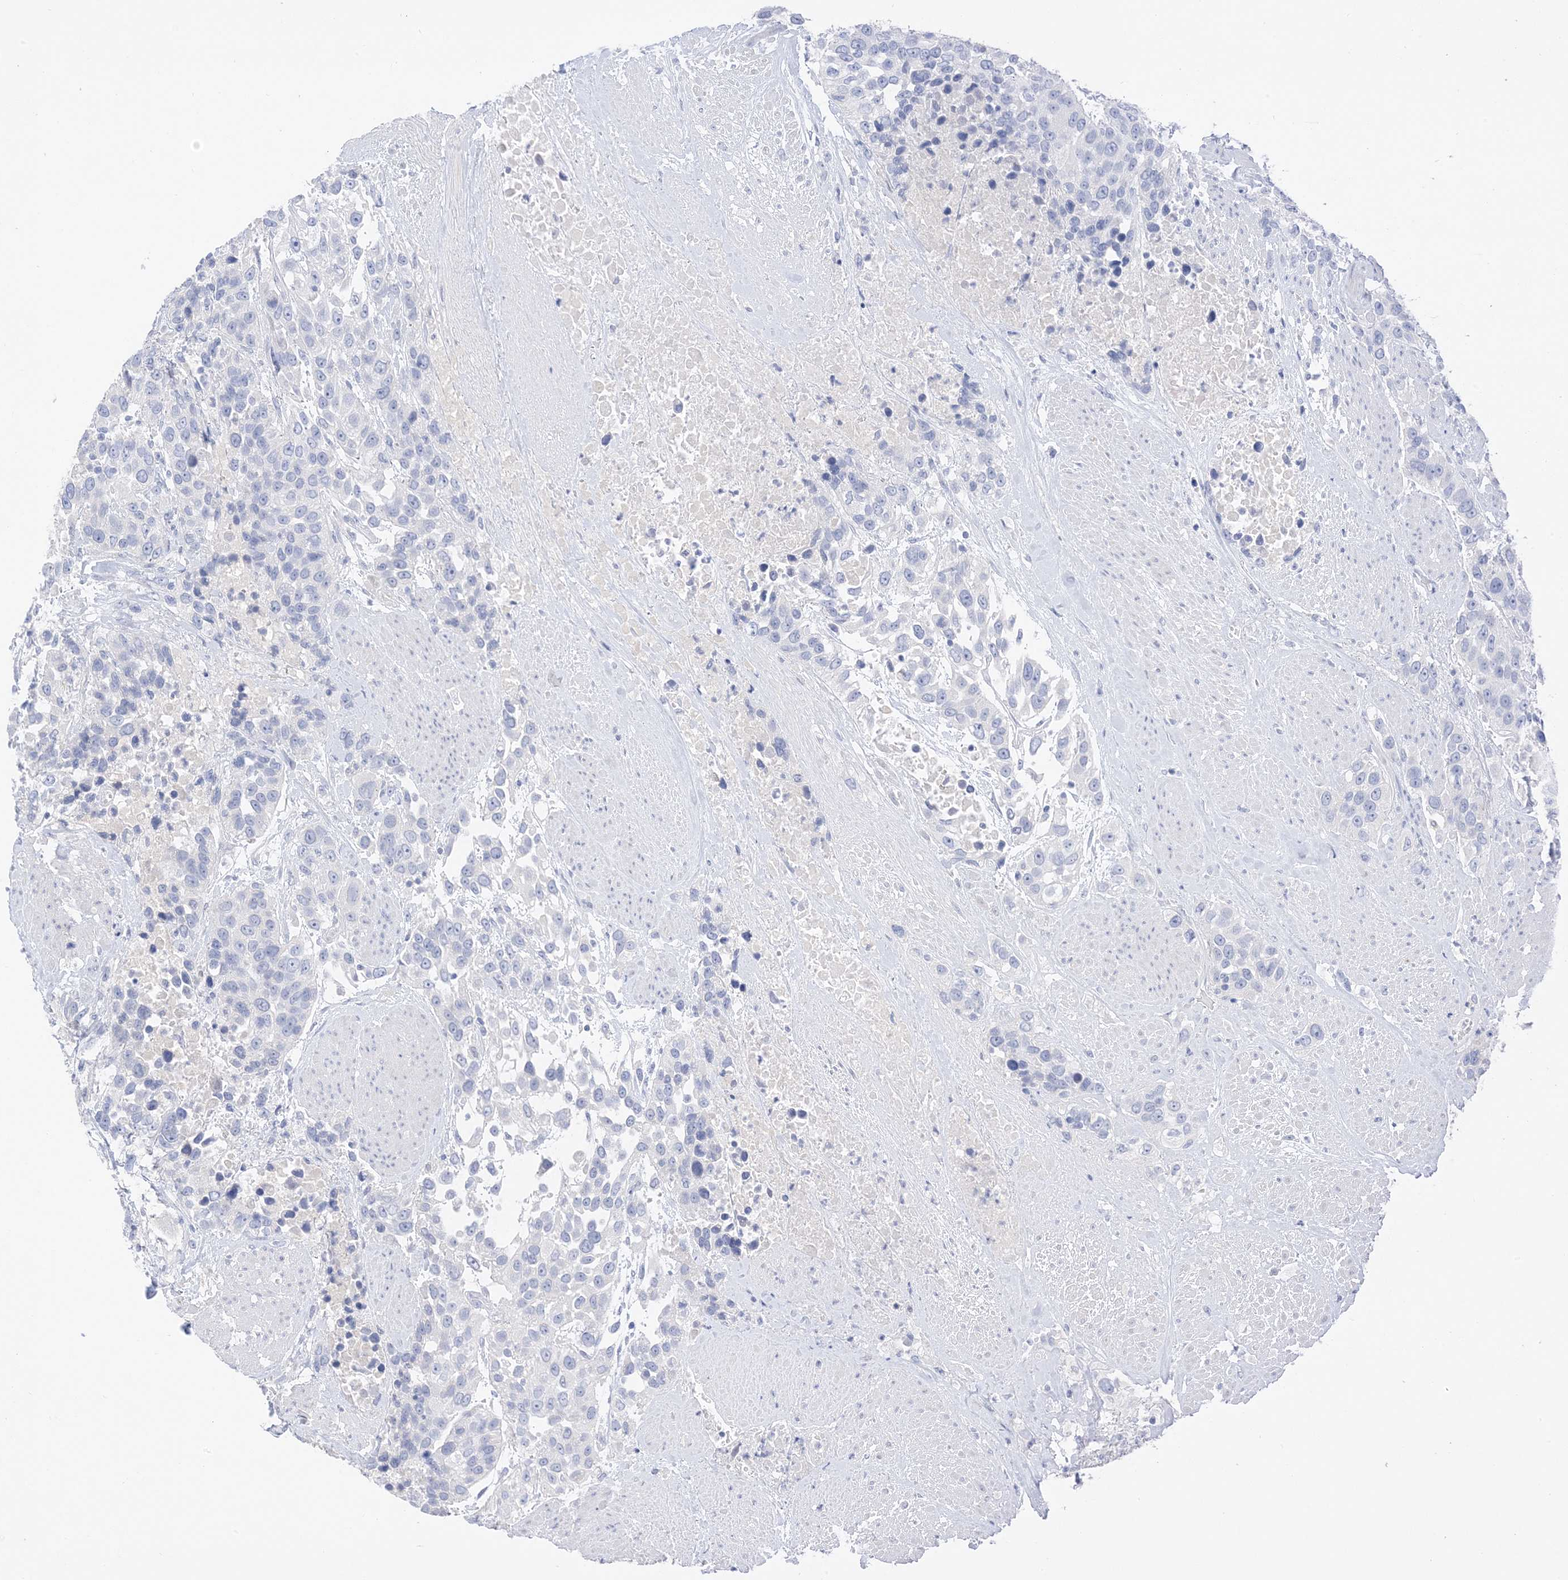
{"staining": {"intensity": "negative", "quantity": "none", "location": "none"}, "tissue": "urothelial cancer", "cell_type": "Tumor cells", "image_type": "cancer", "snomed": [{"axis": "morphology", "description": "Urothelial carcinoma, High grade"}, {"axis": "topography", "description": "Urinary bladder"}], "caption": "Immunohistochemical staining of urothelial carcinoma (high-grade) displays no significant positivity in tumor cells. The staining was performed using DAB to visualize the protein expression in brown, while the nuclei were stained in blue with hematoxylin (Magnification: 20x).", "gene": "MUC17", "patient": {"sex": "female", "age": 80}}